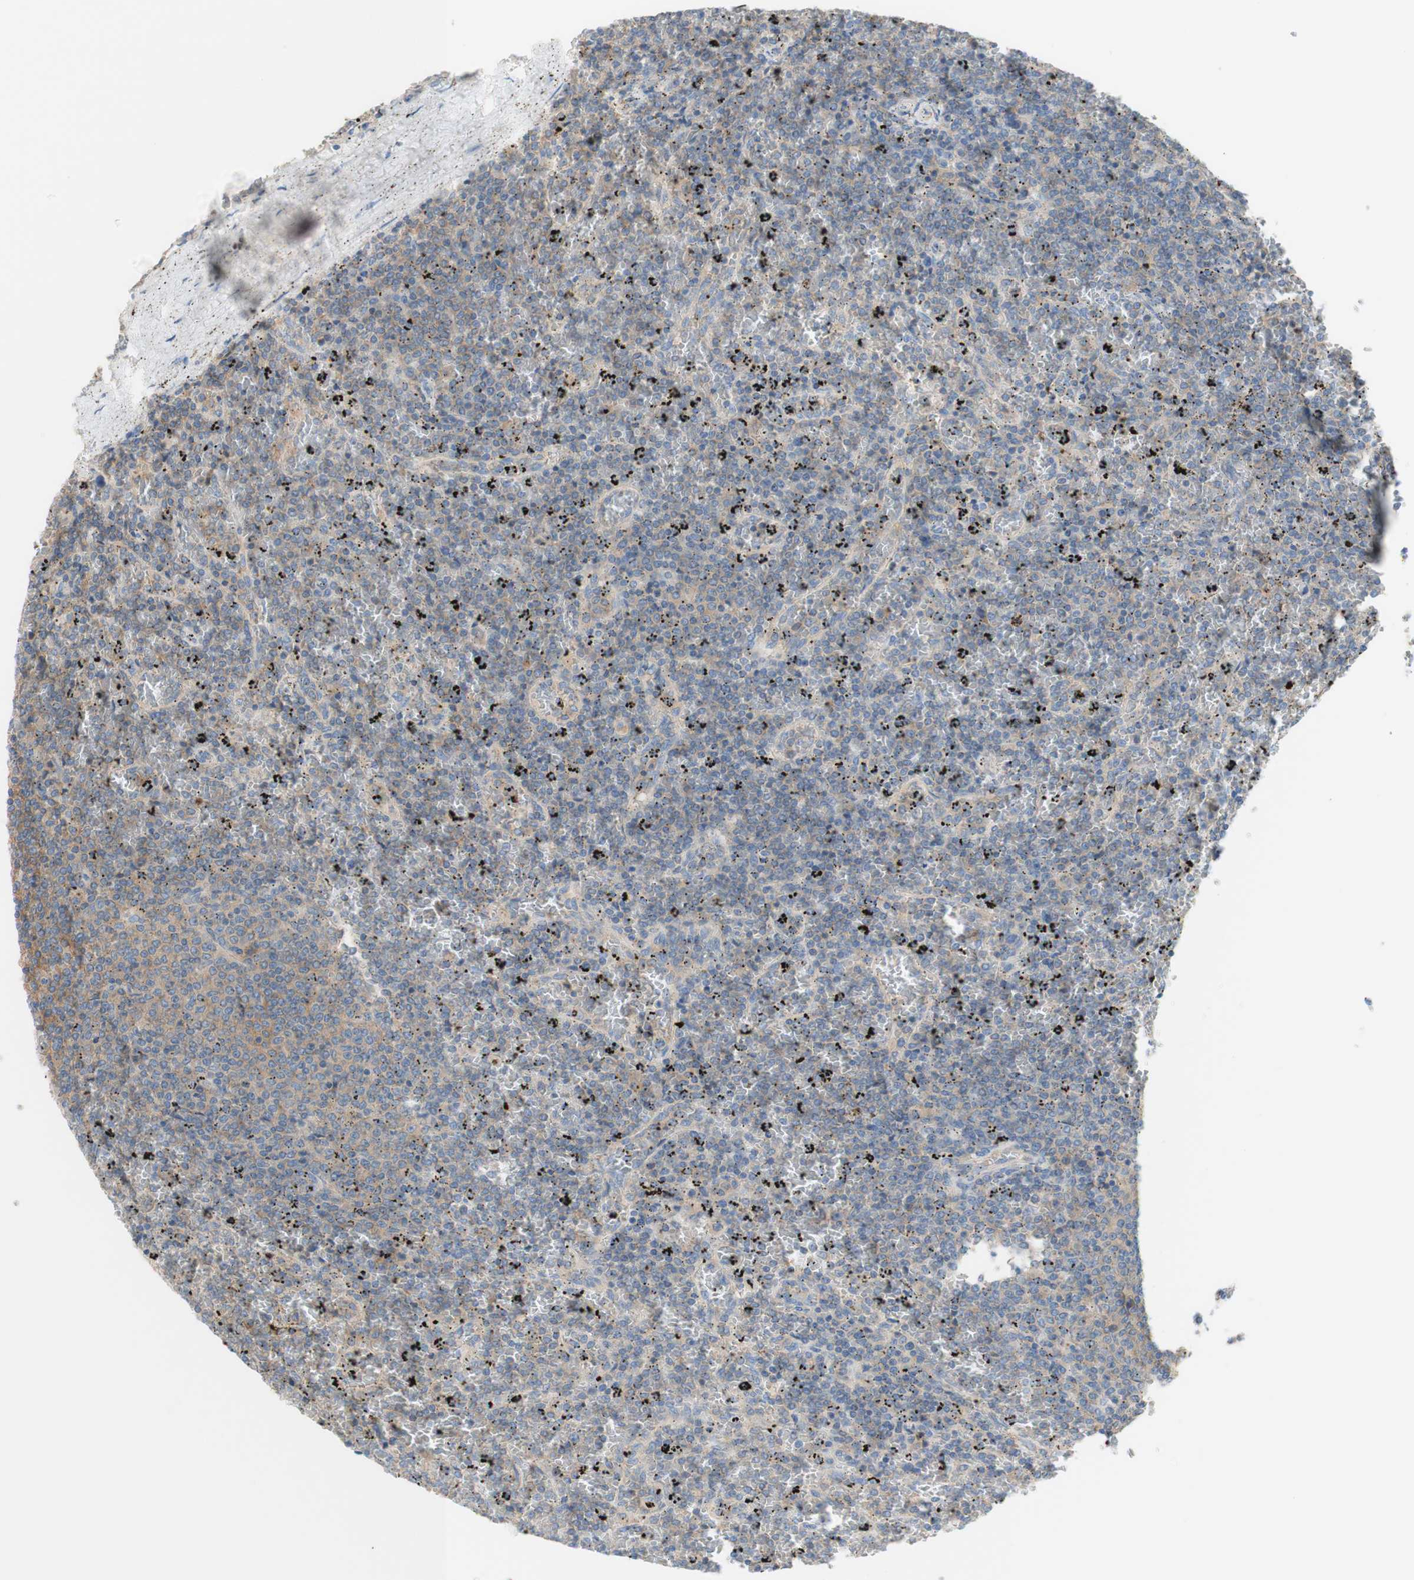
{"staining": {"intensity": "negative", "quantity": "none", "location": "none"}, "tissue": "lymphoma", "cell_type": "Tumor cells", "image_type": "cancer", "snomed": [{"axis": "morphology", "description": "Malignant lymphoma, non-Hodgkin's type, Low grade"}, {"axis": "topography", "description": "Spleen"}], "caption": "A high-resolution image shows immunohistochemistry staining of low-grade malignant lymphoma, non-Hodgkin's type, which displays no significant staining in tumor cells.", "gene": "ATP2B1", "patient": {"sex": "female", "age": 77}}